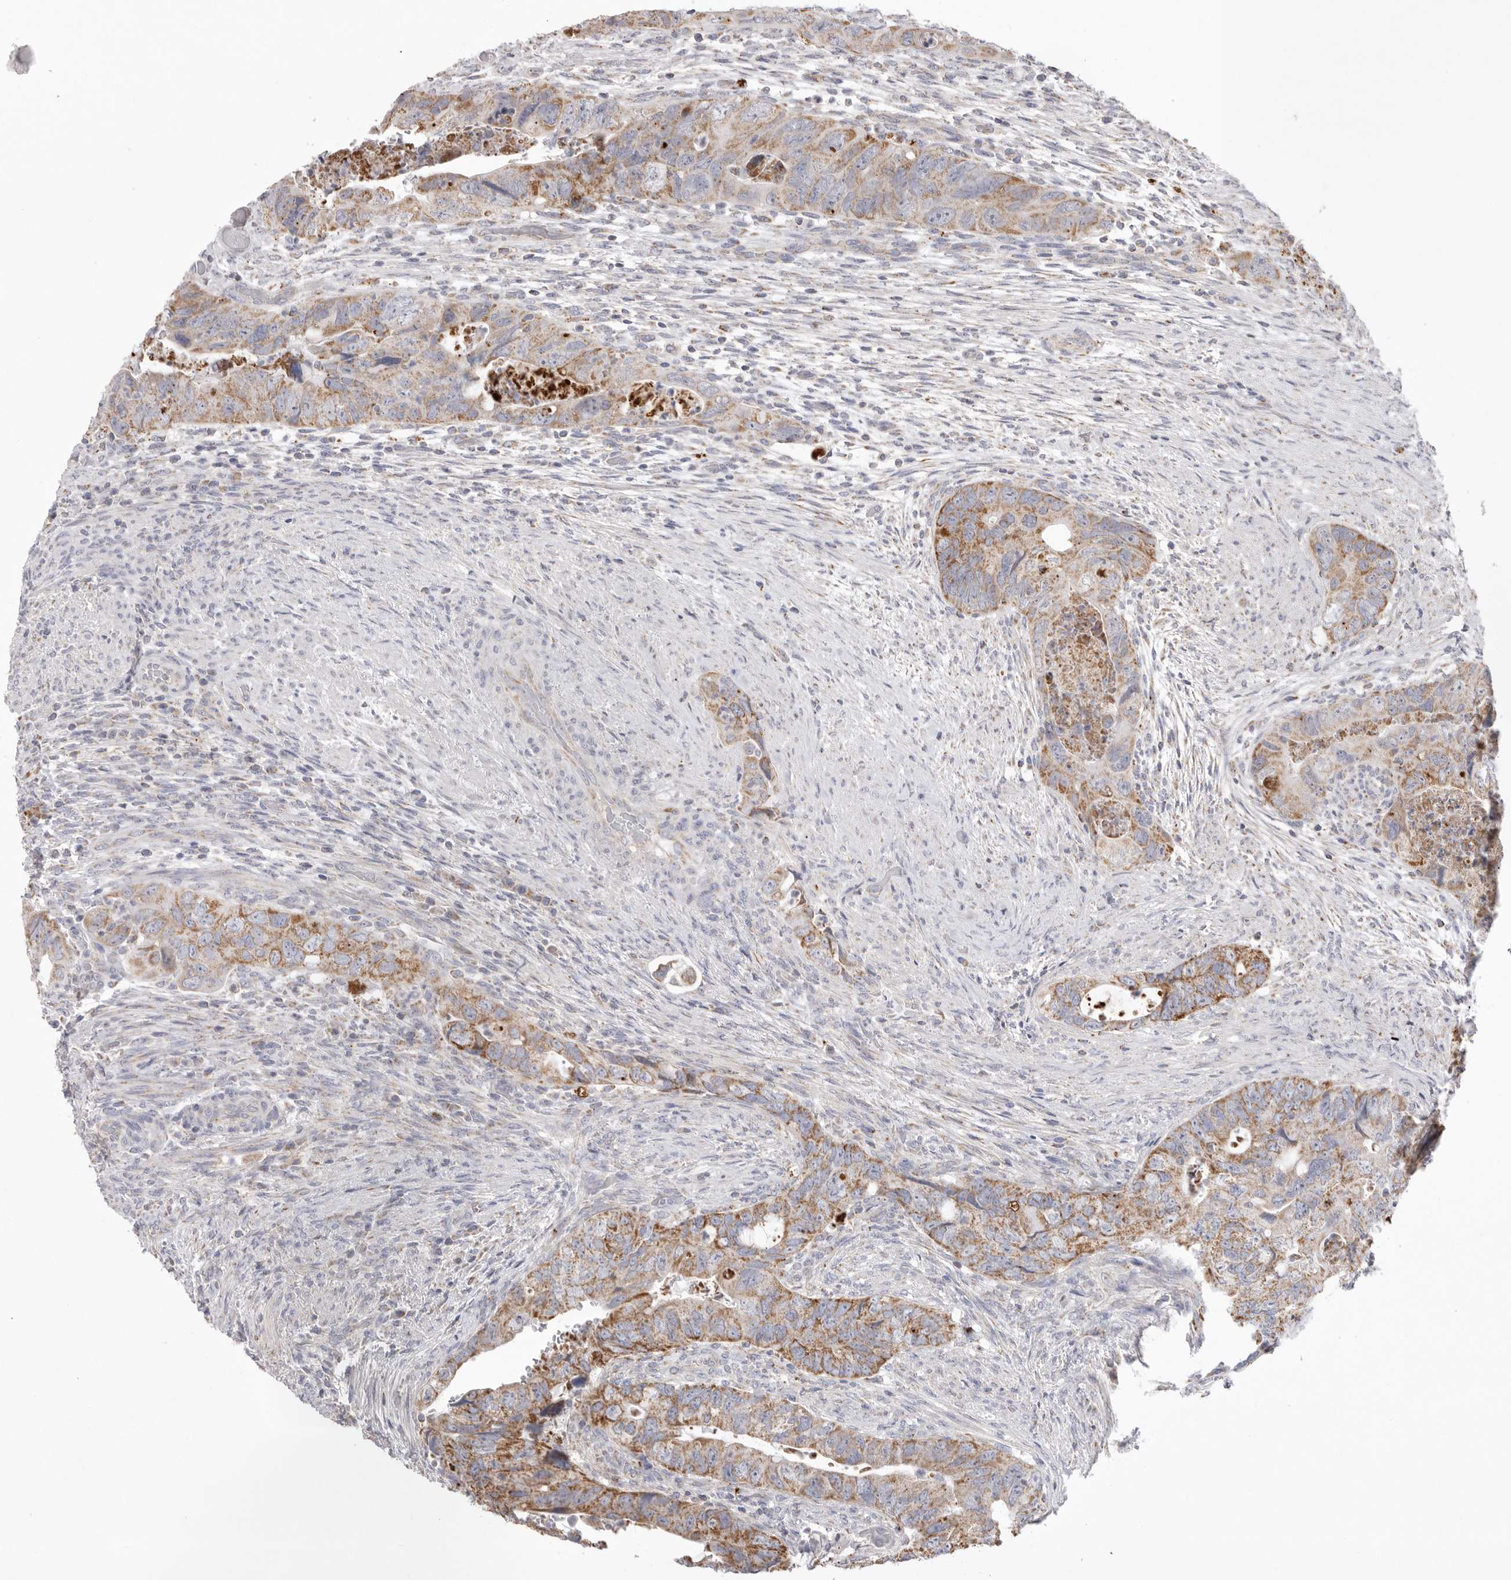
{"staining": {"intensity": "moderate", "quantity": ">75%", "location": "cytoplasmic/membranous"}, "tissue": "colorectal cancer", "cell_type": "Tumor cells", "image_type": "cancer", "snomed": [{"axis": "morphology", "description": "Adenocarcinoma, NOS"}, {"axis": "topography", "description": "Rectum"}], "caption": "IHC (DAB (3,3'-diaminobenzidine)) staining of colorectal cancer demonstrates moderate cytoplasmic/membranous protein expression in approximately >75% of tumor cells. Nuclei are stained in blue.", "gene": "VDAC3", "patient": {"sex": "male", "age": 63}}